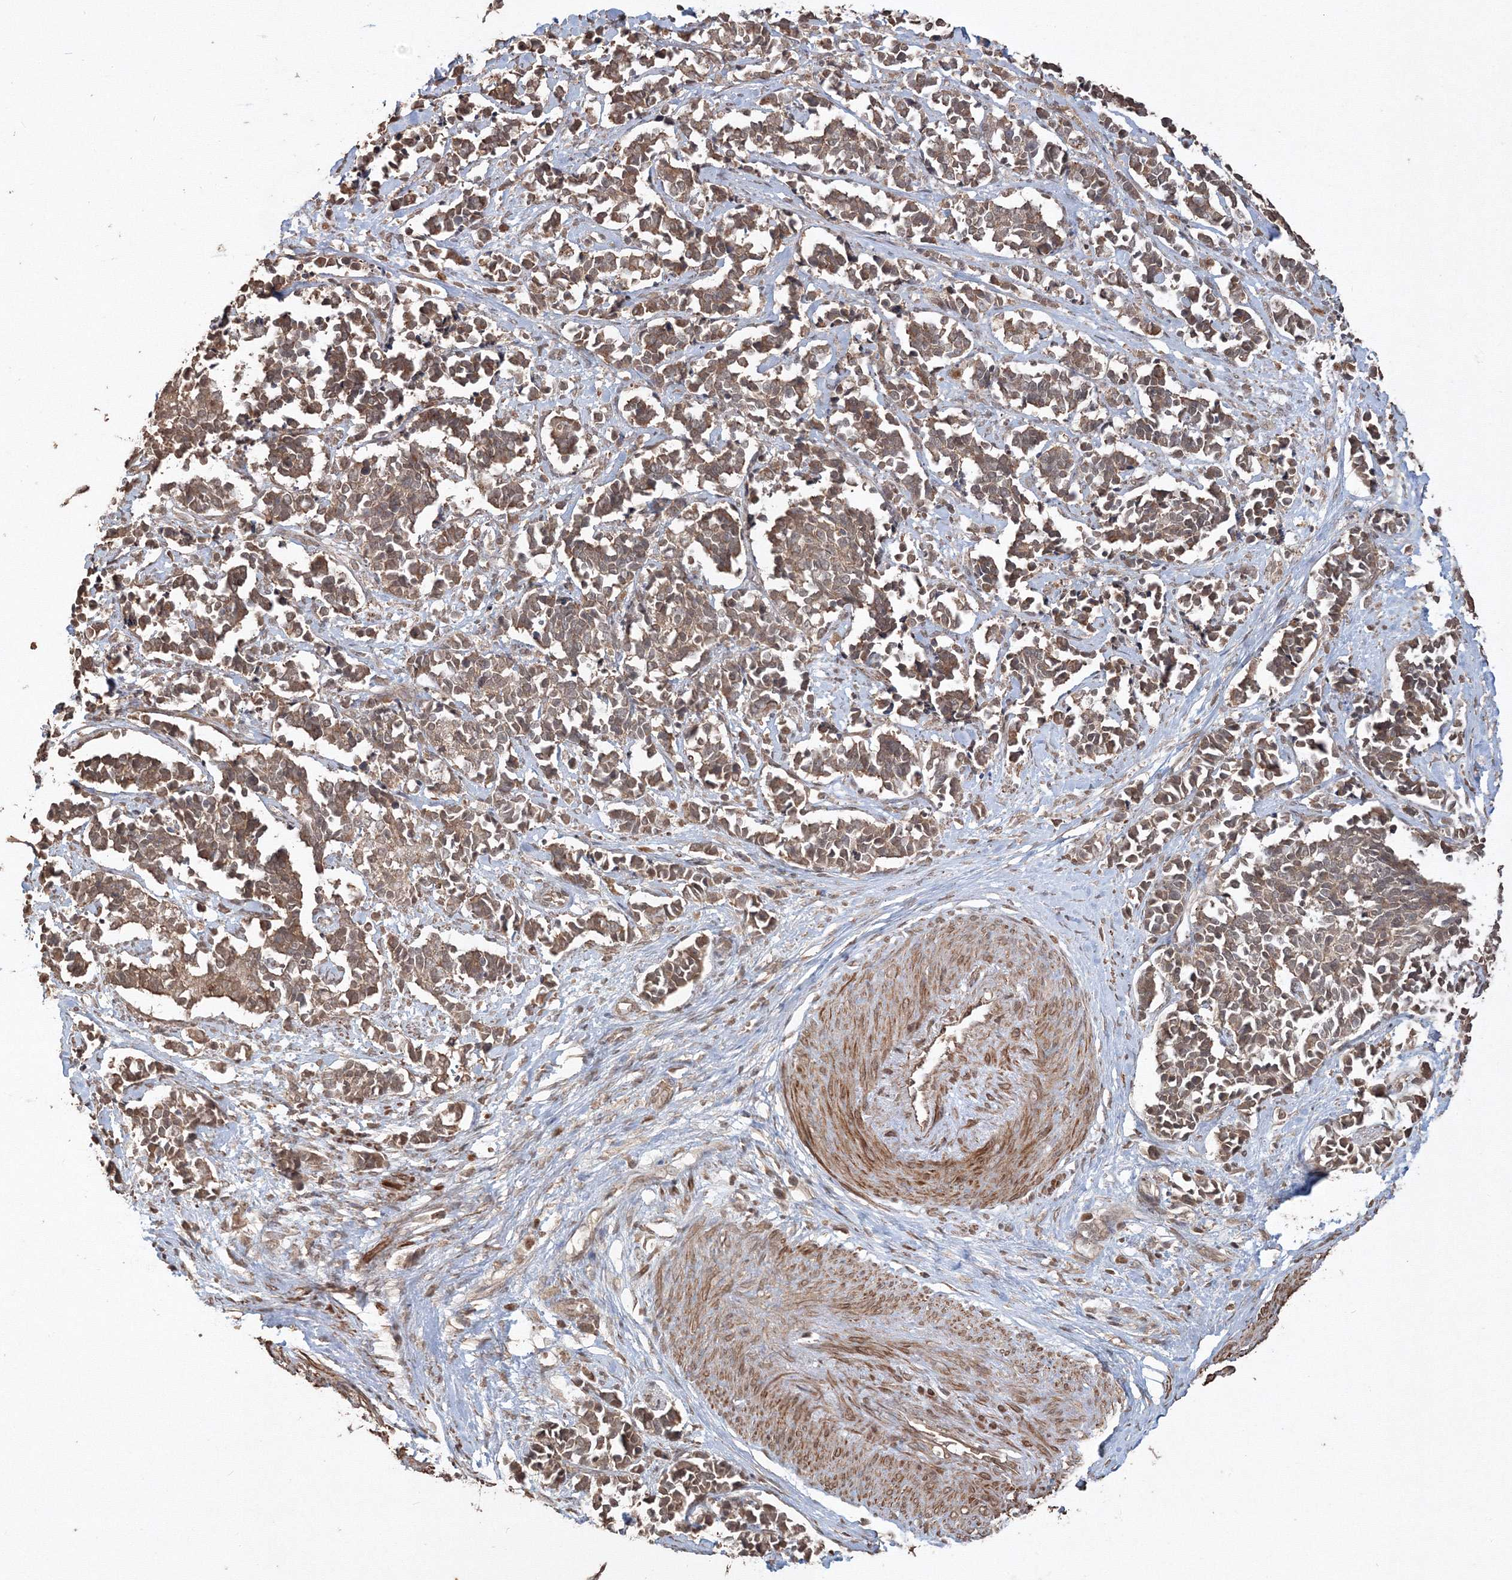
{"staining": {"intensity": "moderate", "quantity": ">75%", "location": "cytoplasmic/membranous"}, "tissue": "cervical cancer", "cell_type": "Tumor cells", "image_type": "cancer", "snomed": [{"axis": "morphology", "description": "Normal tissue, NOS"}, {"axis": "morphology", "description": "Squamous cell carcinoma, NOS"}, {"axis": "topography", "description": "Cervix"}], "caption": "Cervical squamous cell carcinoma was stained to show a protein in brown. There is medium levels of moderate cytoplasmic/membranous expression in approximately >75% of tumor cells. (Stains: DAB in brown, nuclei in blue, Microscopy: brightfield microscopy at high magnification).", "gene": "CCDC122", "patient": {"sex": "female", "age": 35}}